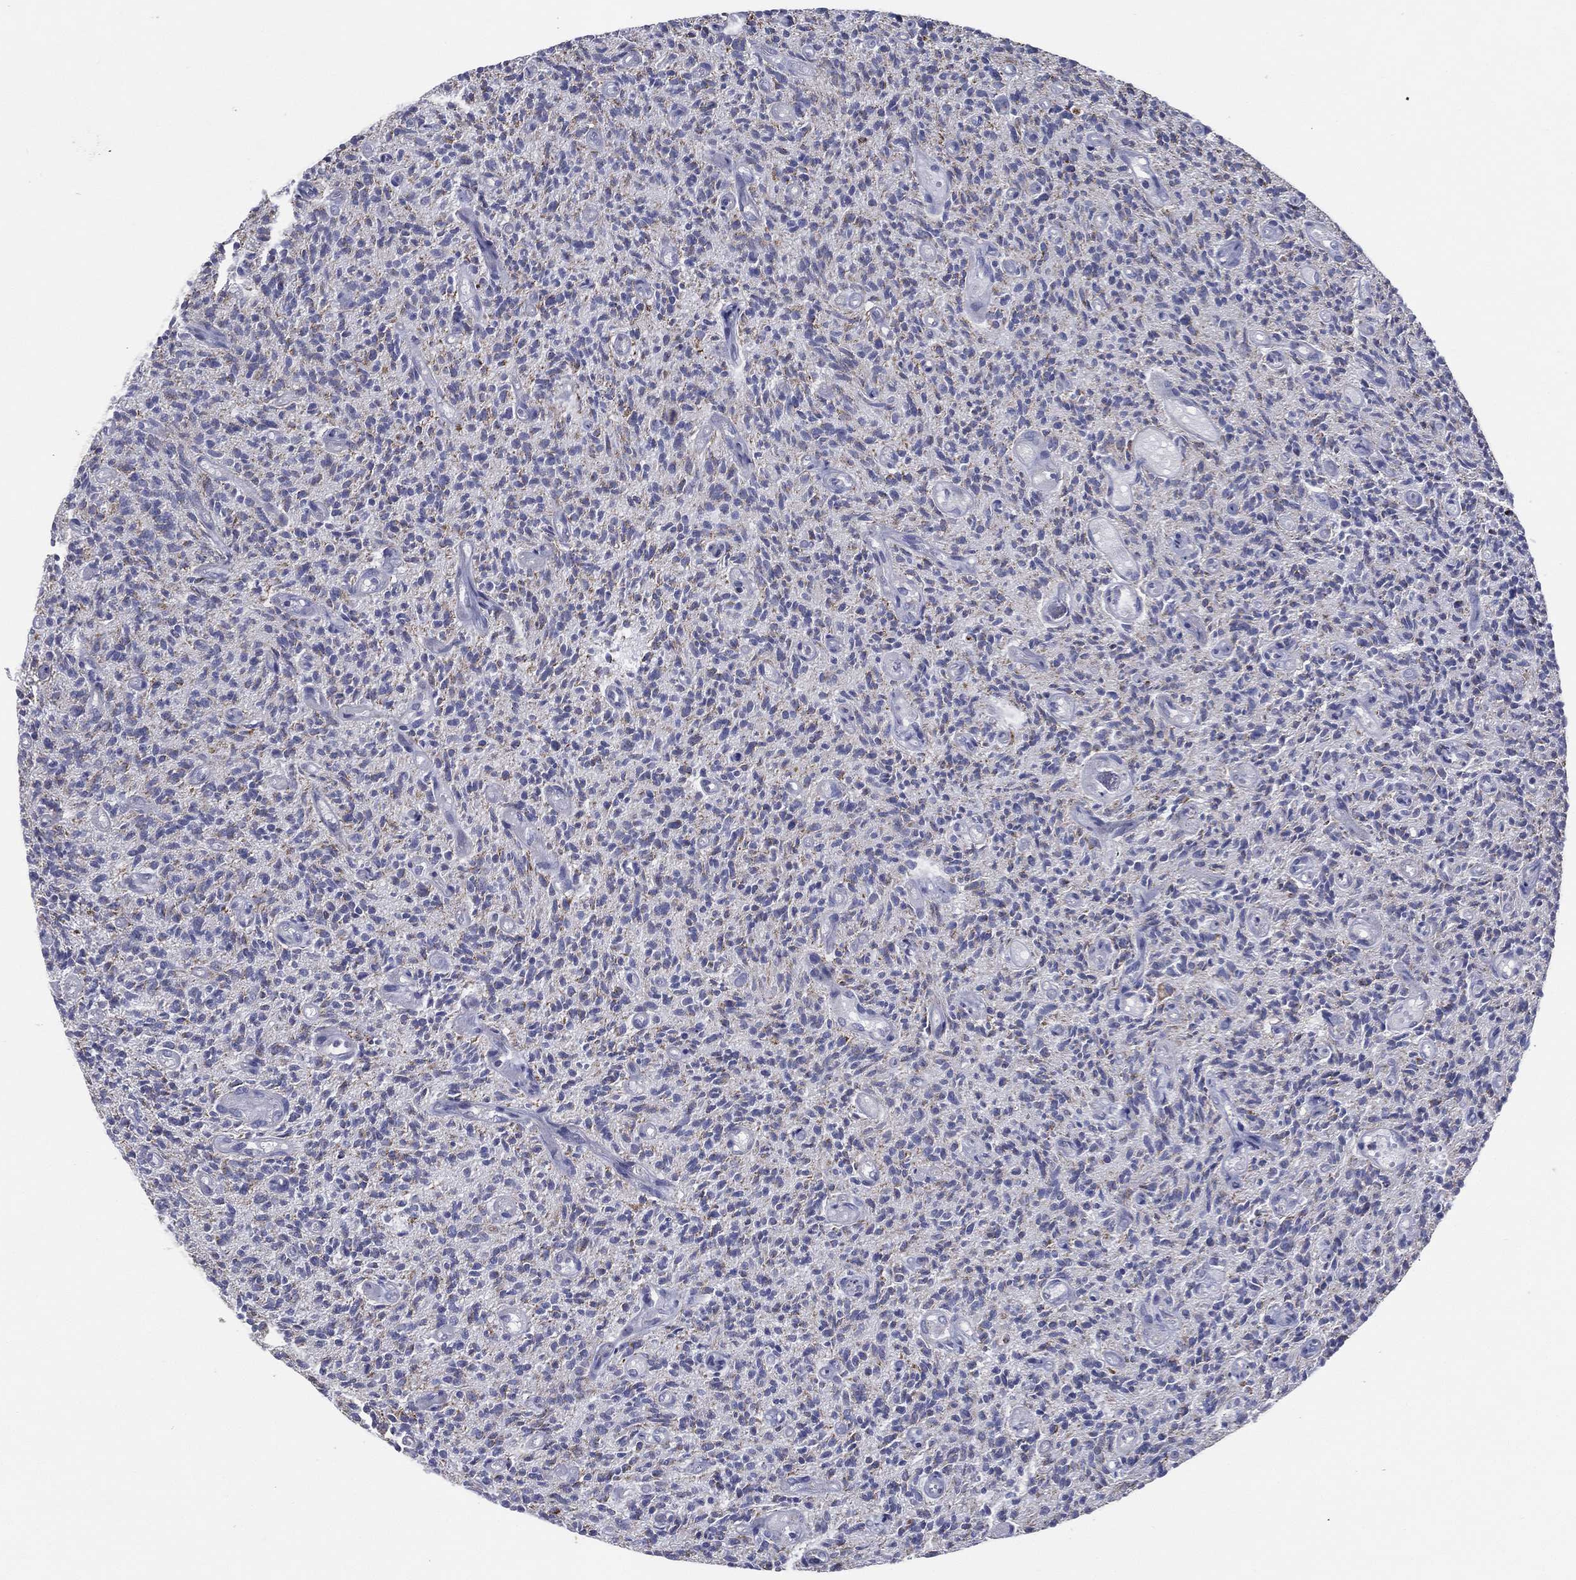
{"staining": {"intensity": "strong", "quantity": "25%-75%", "location": "cytoplasmic/membranous"}, "tissue": "glioma", "cell_type": "Tumor cells", "image_type": "cancer", "snomed": [{"axis": "morphology", "description": "Glioma, malignant, High grade"}, {"axis": "topography", "description": "Brain"}], "caption": "Protein analysis of glioma tissue reveals strong cytoplasmic/membranous positivity in about 25%-75% of tumor cells.", "gene": "SFXN1", "patient": {"sex": "male", "age": 64}}